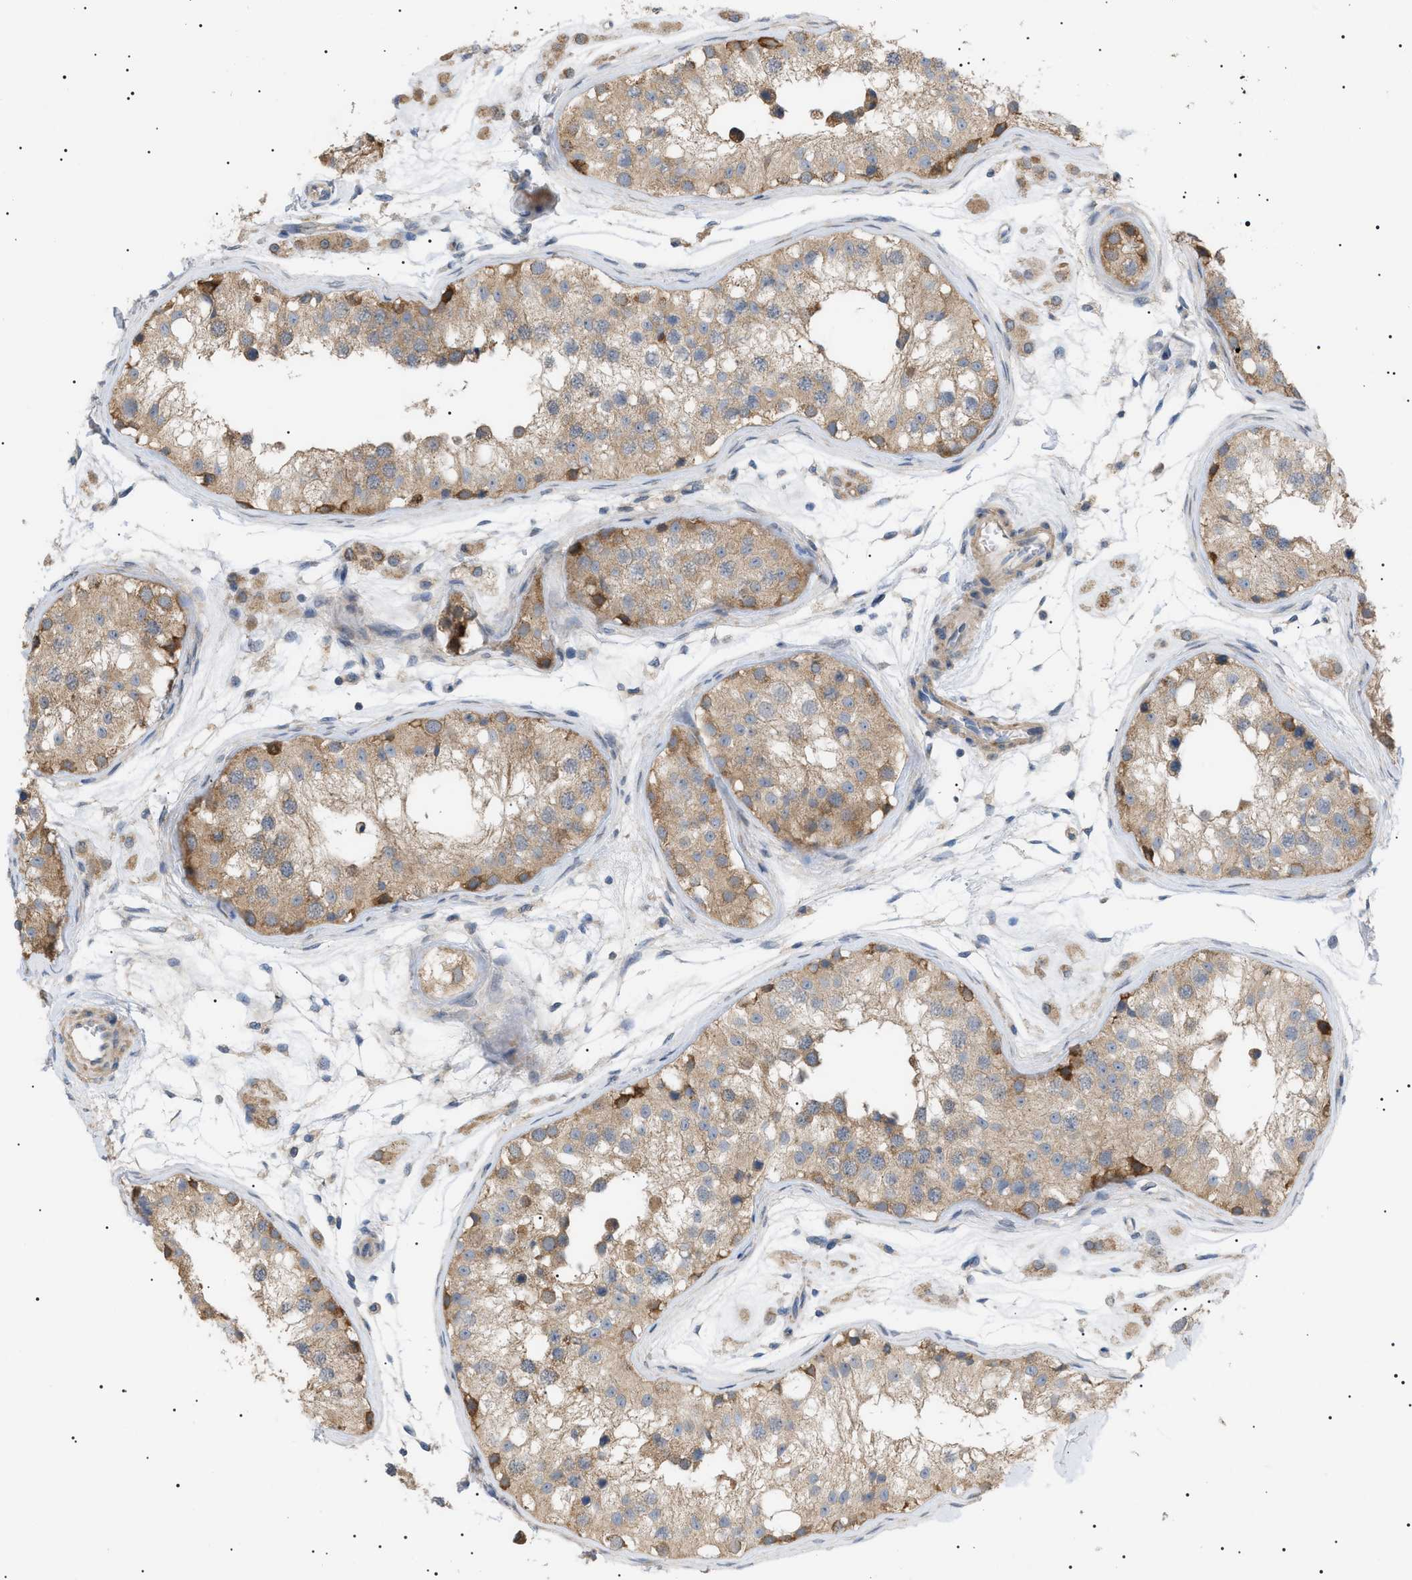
{"staining": {"intensity": "moderate", "quantity": ">75%", "location": "cytoplasmic/membranous"}, "tissue": "testis", "cell_type": "Cells in seminiferous ducts", "image_type": "normal", "snomed": [{"axis": "morphology", "description": "Normal tissue, NOS"}, {"axis": "morphology", "description": "Adenocarcinoma, metastatic, NOS"}, {"axis": "topography", "description": "Testis"}], "caption": "Immunohistochemical staining of normal testis demonstrates medium levels of moderate cytoplasmic/membranous staining in about >75% of cells in seminiferous ducts.", "gene": "IRS2", "patient": {"sex": "male", "age": 26}}